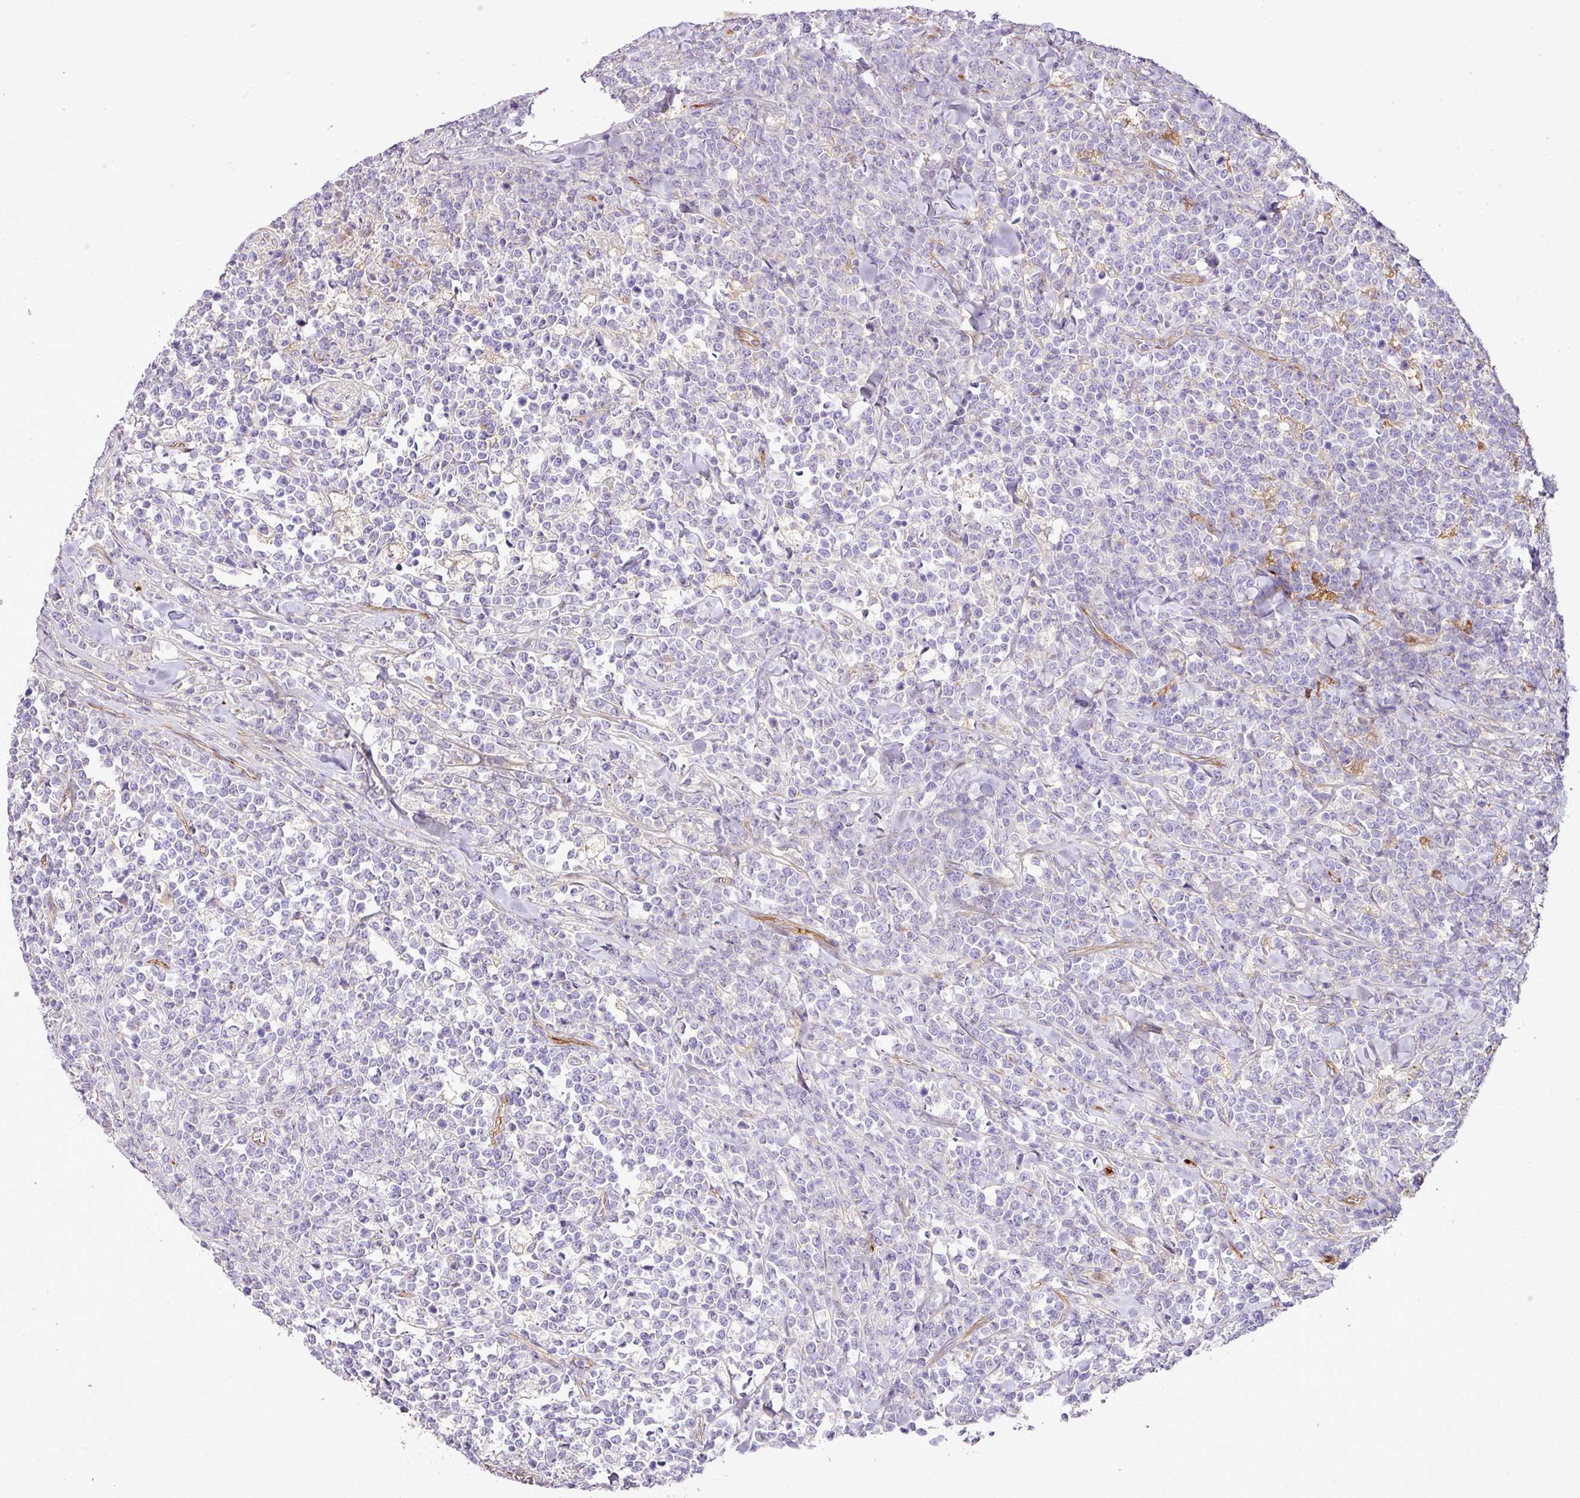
{"staining": {"intensity": "negative", "quantity": "none", "location": "none"}, "tissue": "lymphoma", "cell_type": "Tumor cells", "image_type": "cancer", "snomed": [{"axis": "morphology", "description": "Malignant lymphoma, non-Hodgkin's type, High grade"}, {"axis": "topography", "description": "Small intestine"}], "caption": "An IHC micrograph of lymphoma is shown. There is no staining in tumor cells of lymphoma.", "gene": "CTXN2", "patient": {"sex": "male", "age": 8}}